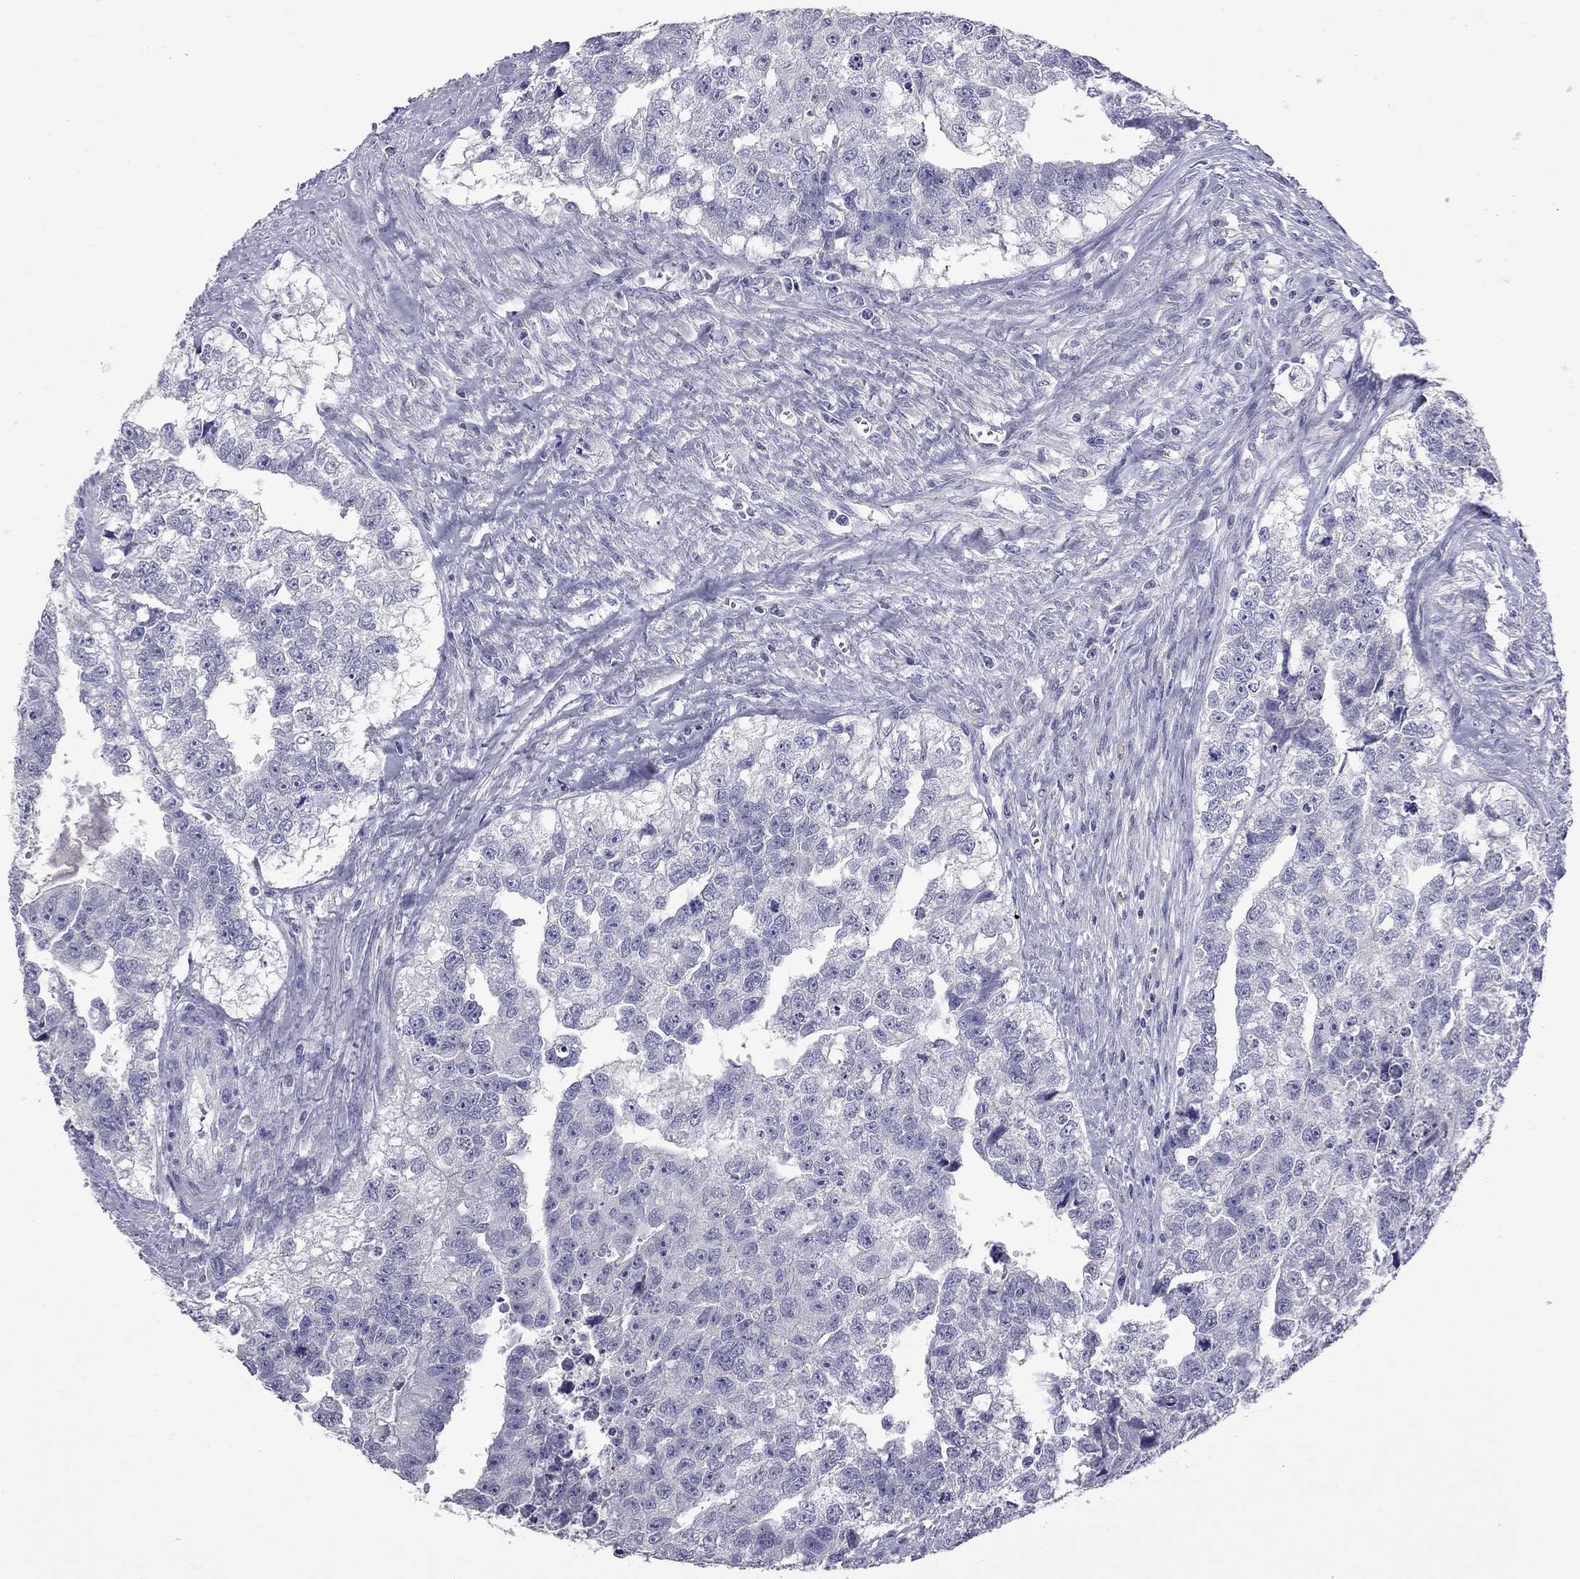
{"staining": {"intensity": "negative", "quantity": "none", "location": "none"}, "tissue": "testis cancer", "cell_type": "Tumor cells", "image_type": "cancer", "snomed": [{"axis": "morphology", "description": "Carcinoma, Embryonal, NOS"}, {"axis": "morphology", "description": "Teratoma, malignant, NOS"}, {"axis": "topography", "description": "Testis"}], "caption": "This is an IHC photomicrograph of testis malignant teratoma. There is no expression in tumor cells.", "gene": "CFAP91", "patient": {"sex": "male", "age": 44}}